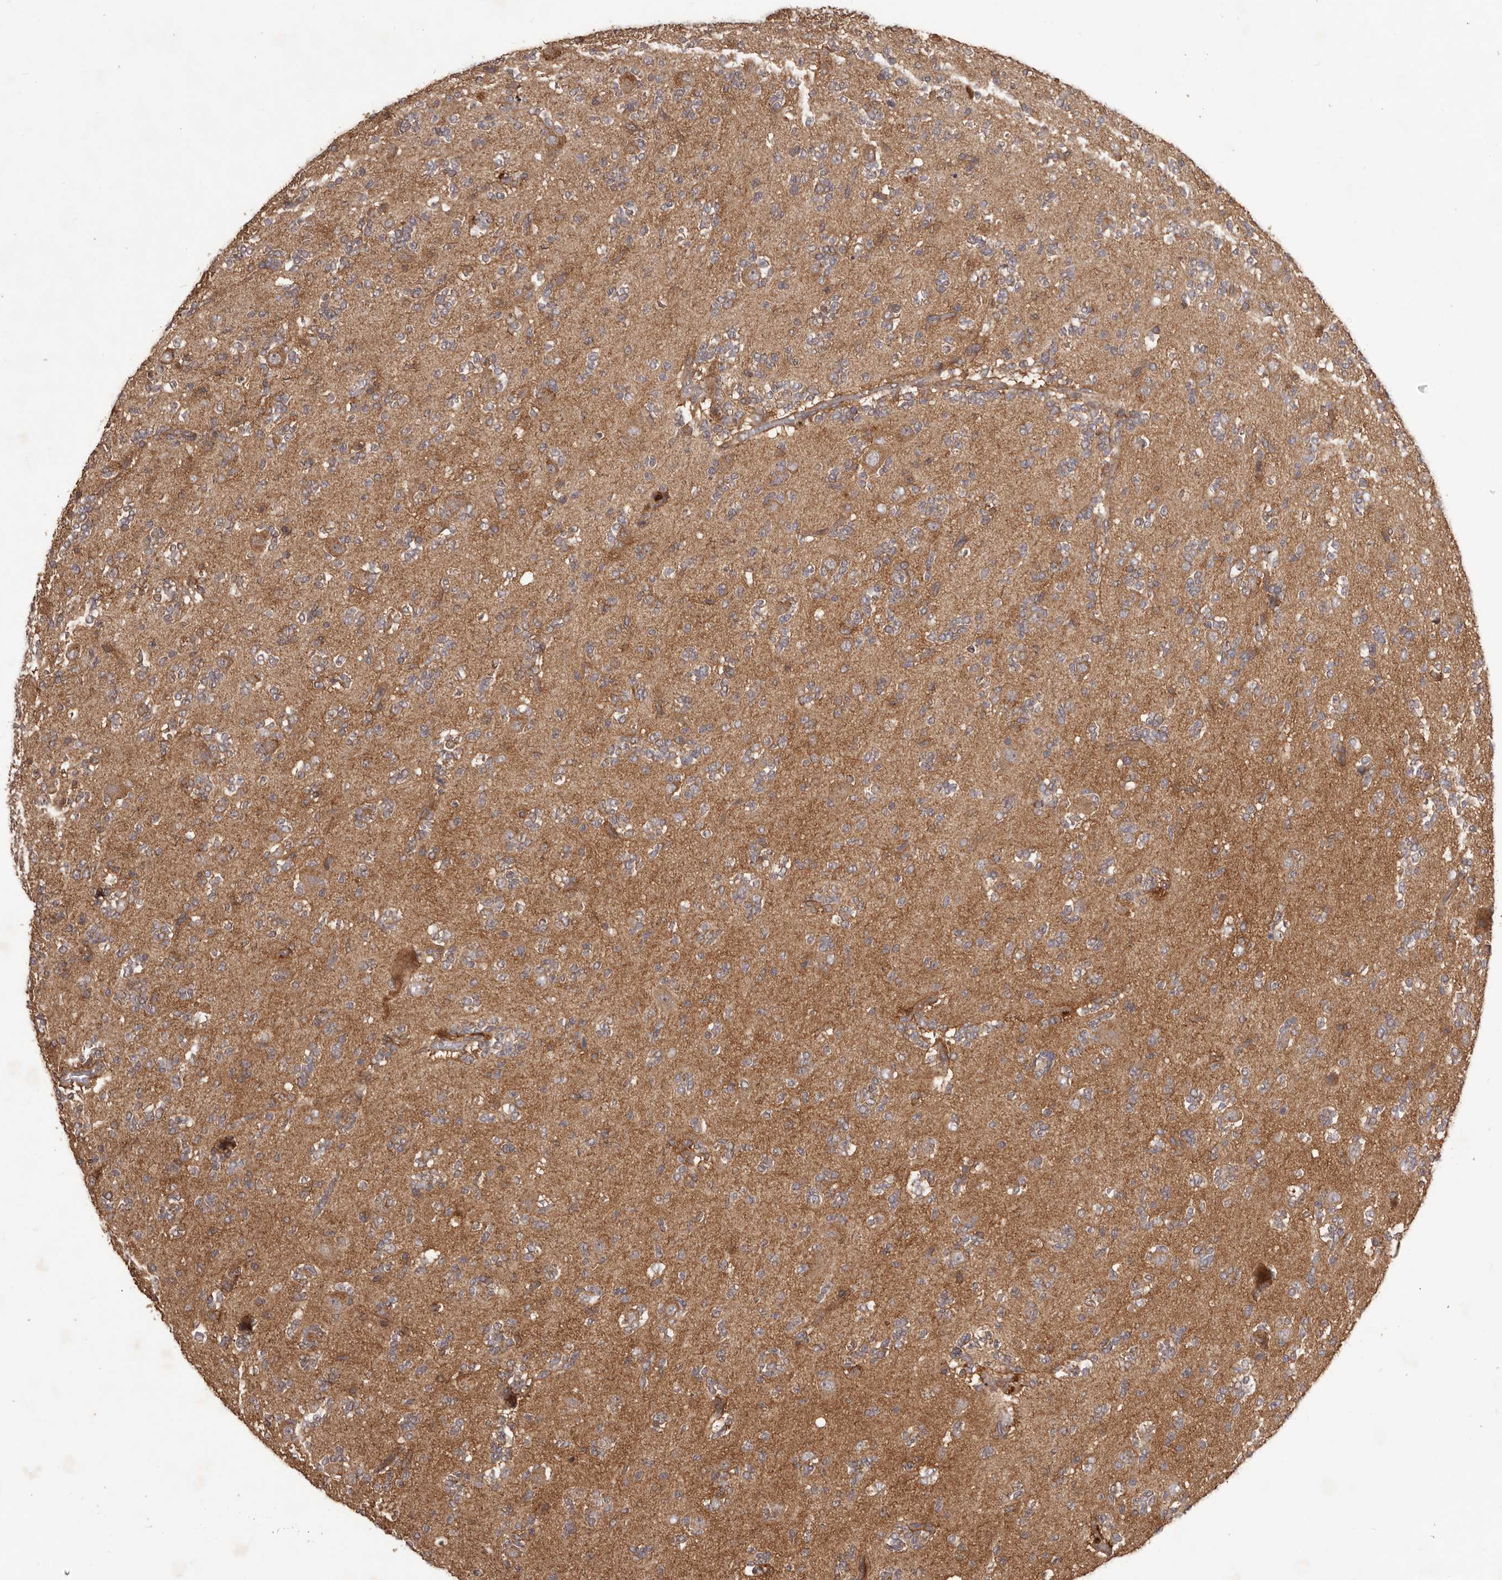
{"staining": {"intensity": "negative", "quantity": "none", "location": "none"}, "tissue": "glioma", "cell_type": "Tumor cells", "image_type": "cancer", "snomed": [{"axis": "morphology", "description": "Glioma, malignant, High grade"}, {"axis": "topography", "description": "Brain"}], "caption": "High power microscopy image of an immunohistochemistry image of malignant glioma (high-grade), revealing no significant positivity in tumor cells.", "gene": "MTO1", "patient": {"sex": "female", "age": 62}}